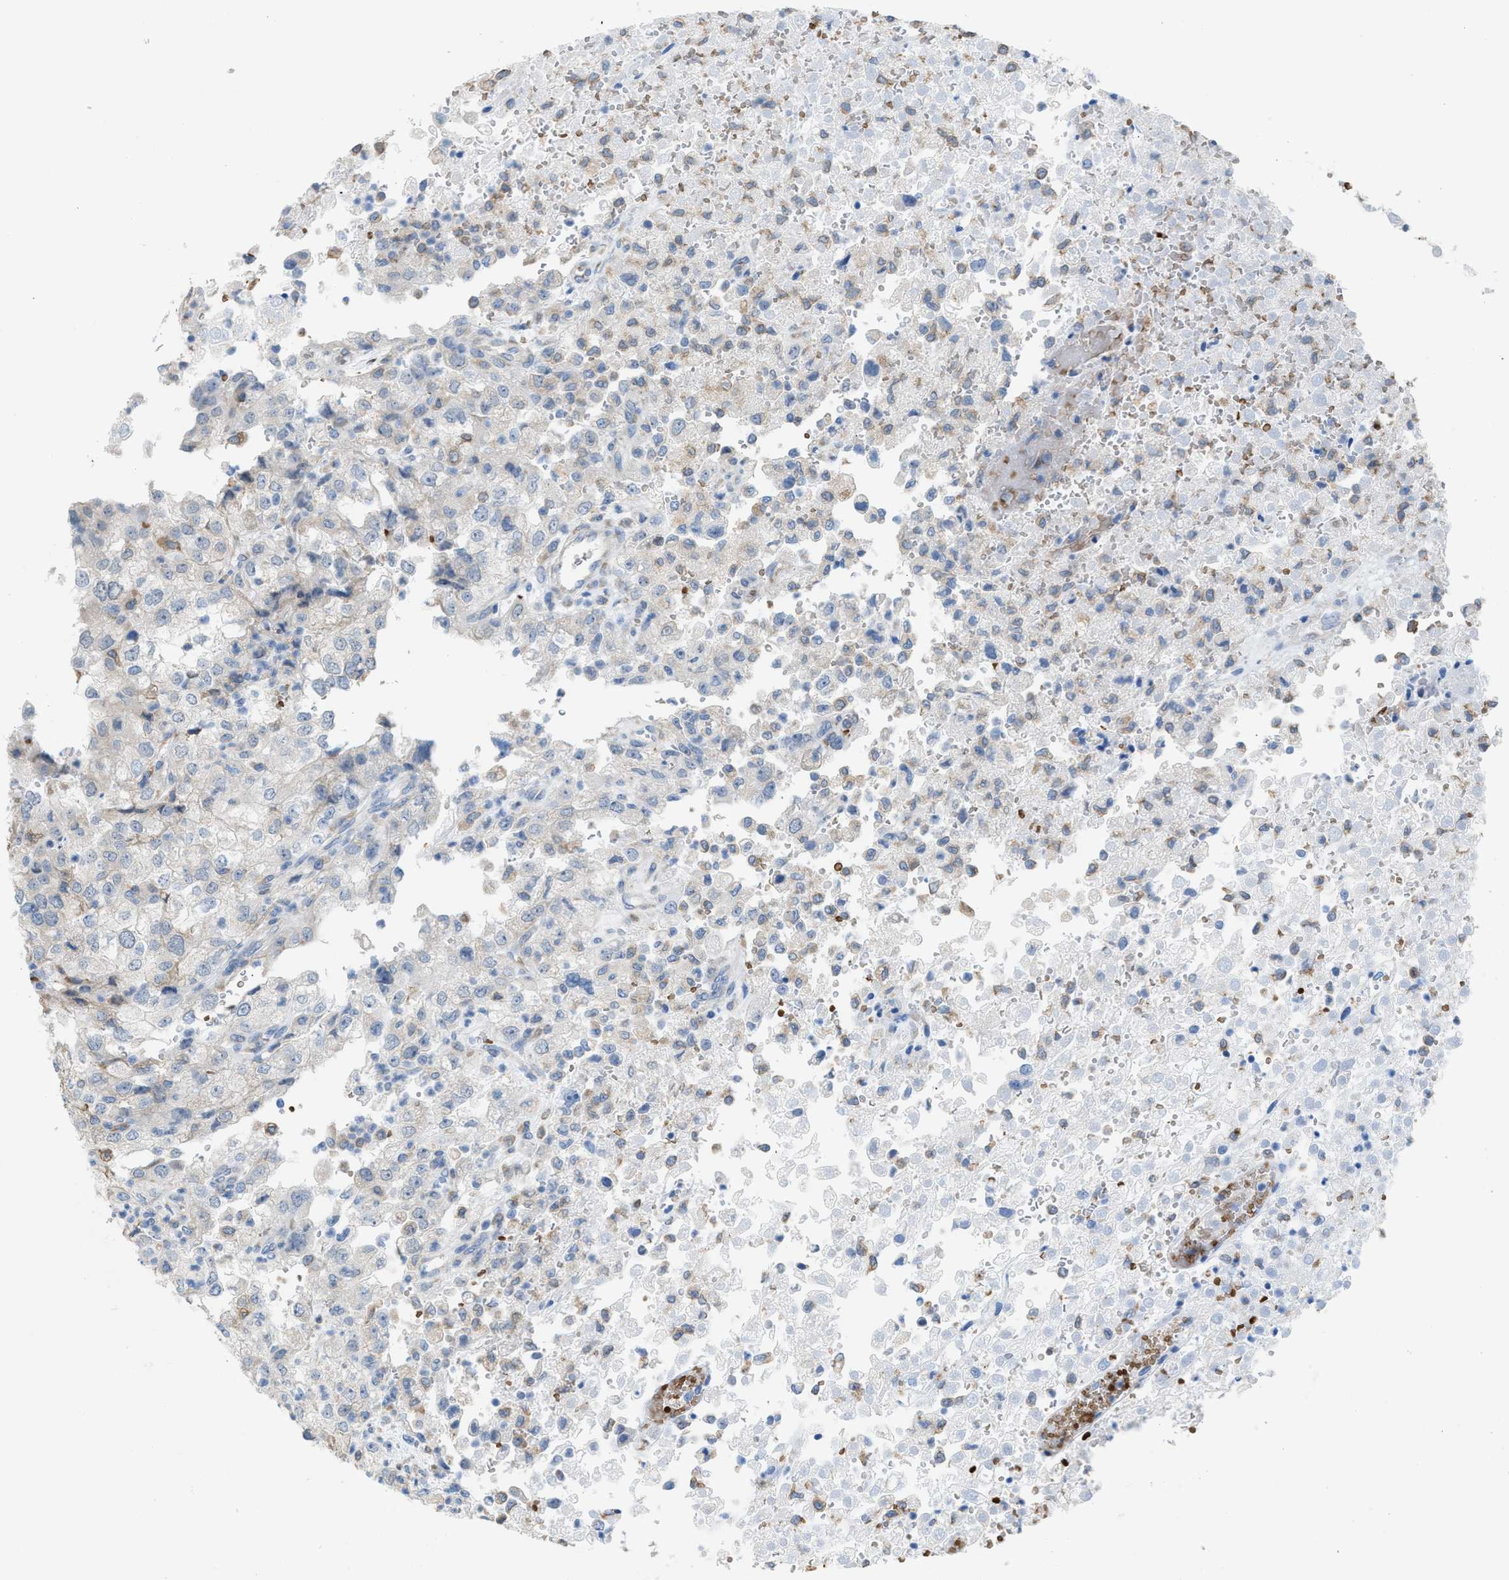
{"staining": {"intensity": "negative", "quantity": "none", "location": "none"}, "tissue": "renal cancer", "cell_type": "Tumor cells", "image_type": "cancer", "snomed": [{"axis": "morphology", "description": "Adenocarcinoma, NOS"}, {"axis": "topography", "description": "Kidney"}], "caption": "High power microscopy photomicrograph of an immunohistochemistry (IHC) photomicrograph of renal cancer, revealing no significant positivity in tumor cells.", "gene": "CA3", "patient": {"sex": "female", "age": 54}}